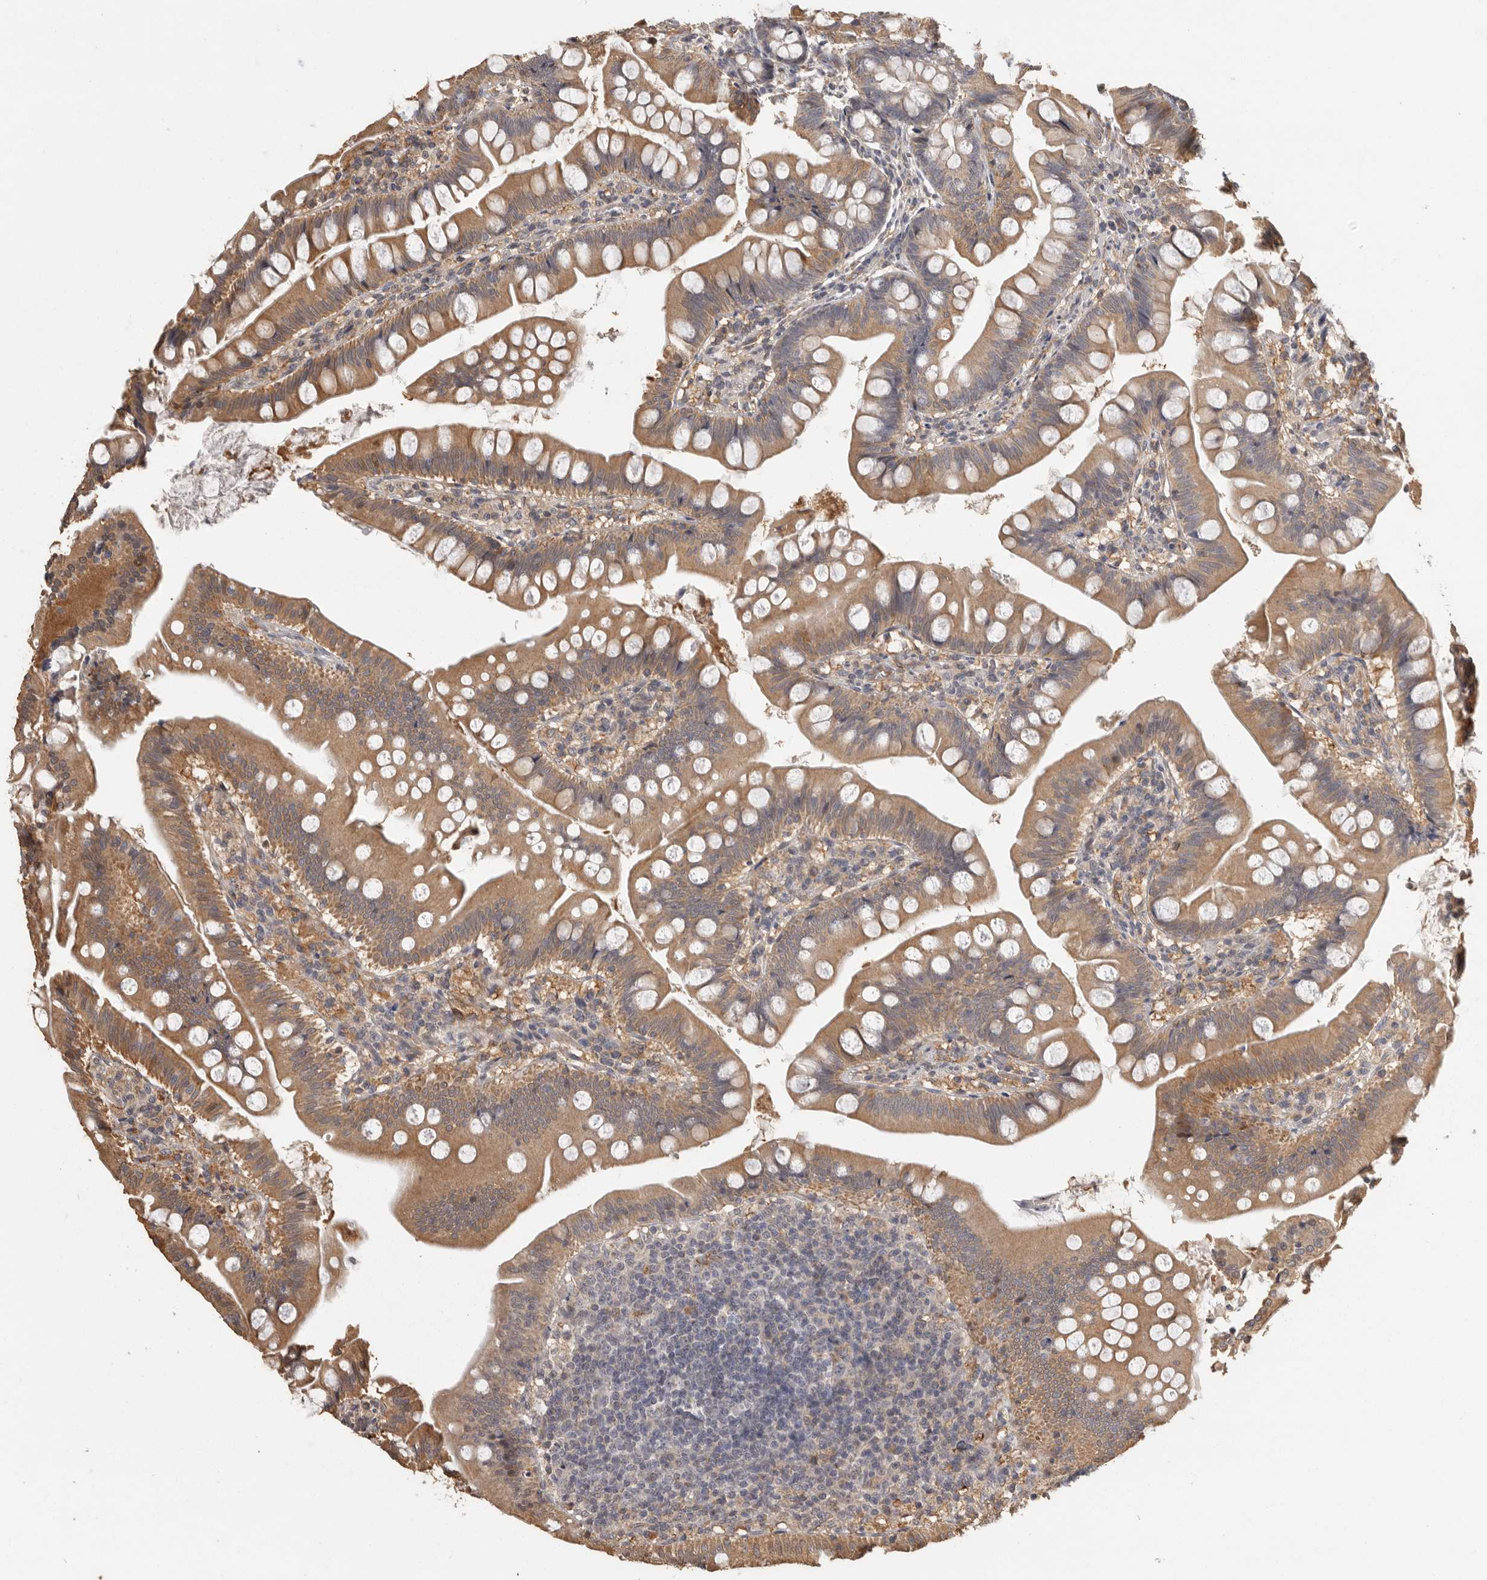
{"staining": {"intensity": "moderate", "quantity": ">75%", "location": "cytoplasmic/membranous"}, "tissue": "small intestine", "cell_type": "Glandular cells", "image_type": "normal", "snomed": [{"axis": "morphology", "description": "Normal tissue, NOS"}, {"axis": "topography", "description": "Small intestine"}], "caption": "Immunohistochemical staining of unremarkable human small intestine reveals moderate cytoplasmic/membranous protein staining in about >75% of glandular cells.", "gene": "BAIAP2", "patient": {"sex": "male", "age": 7}}